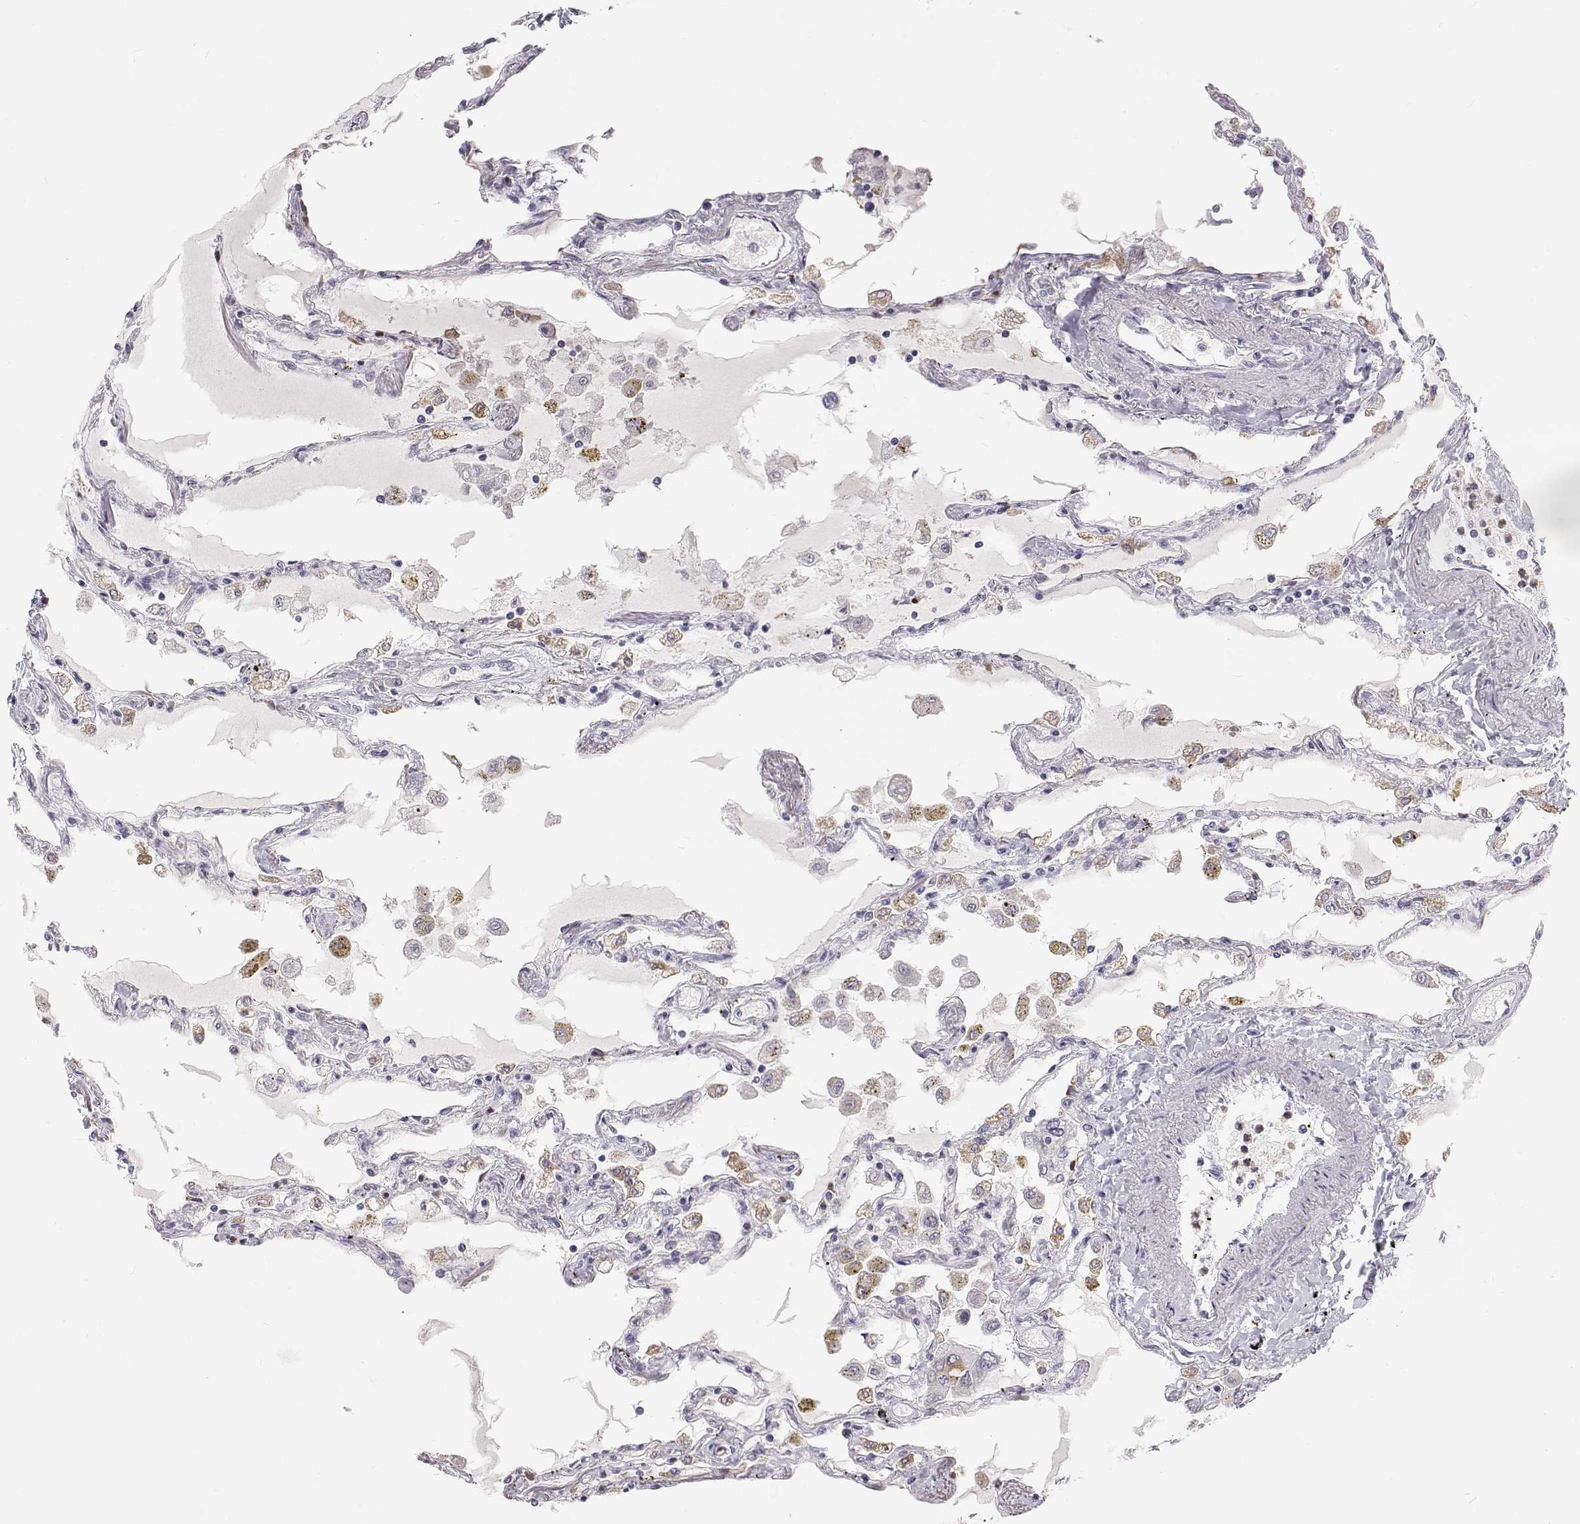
{"staining": {"intensity": "moderate", "quantity": "<25%", "location": "cytoplasmic/membranous"}, "tissue": "lung", "cell_type": "Alveolar cells", "image_type": "normal", "snomed": [{"axis": "morphology", "description": "Normal tissue, NOS"}, {"axis": "morphology", "description": "Adenocarcinoma, NOS"}, {"axis": "topography", "description": "Cartilage tissue"}, {"axis": "topography", "description": "Lung"}], "caption": "Immunohistochemical staining of normal human lung displays <25% levels of moderate cytoplasmic/membranous protein expression in approximately <25% of alveolar cells. The protein of interest is stained brown, and the nuclei are stained in blue (DAB (3,3'-diaminobenzidine) IHC with brightfield microscopy, high magnification).", "gene": "SFTPB", "patient": {"sex": "female", "age": 67}}